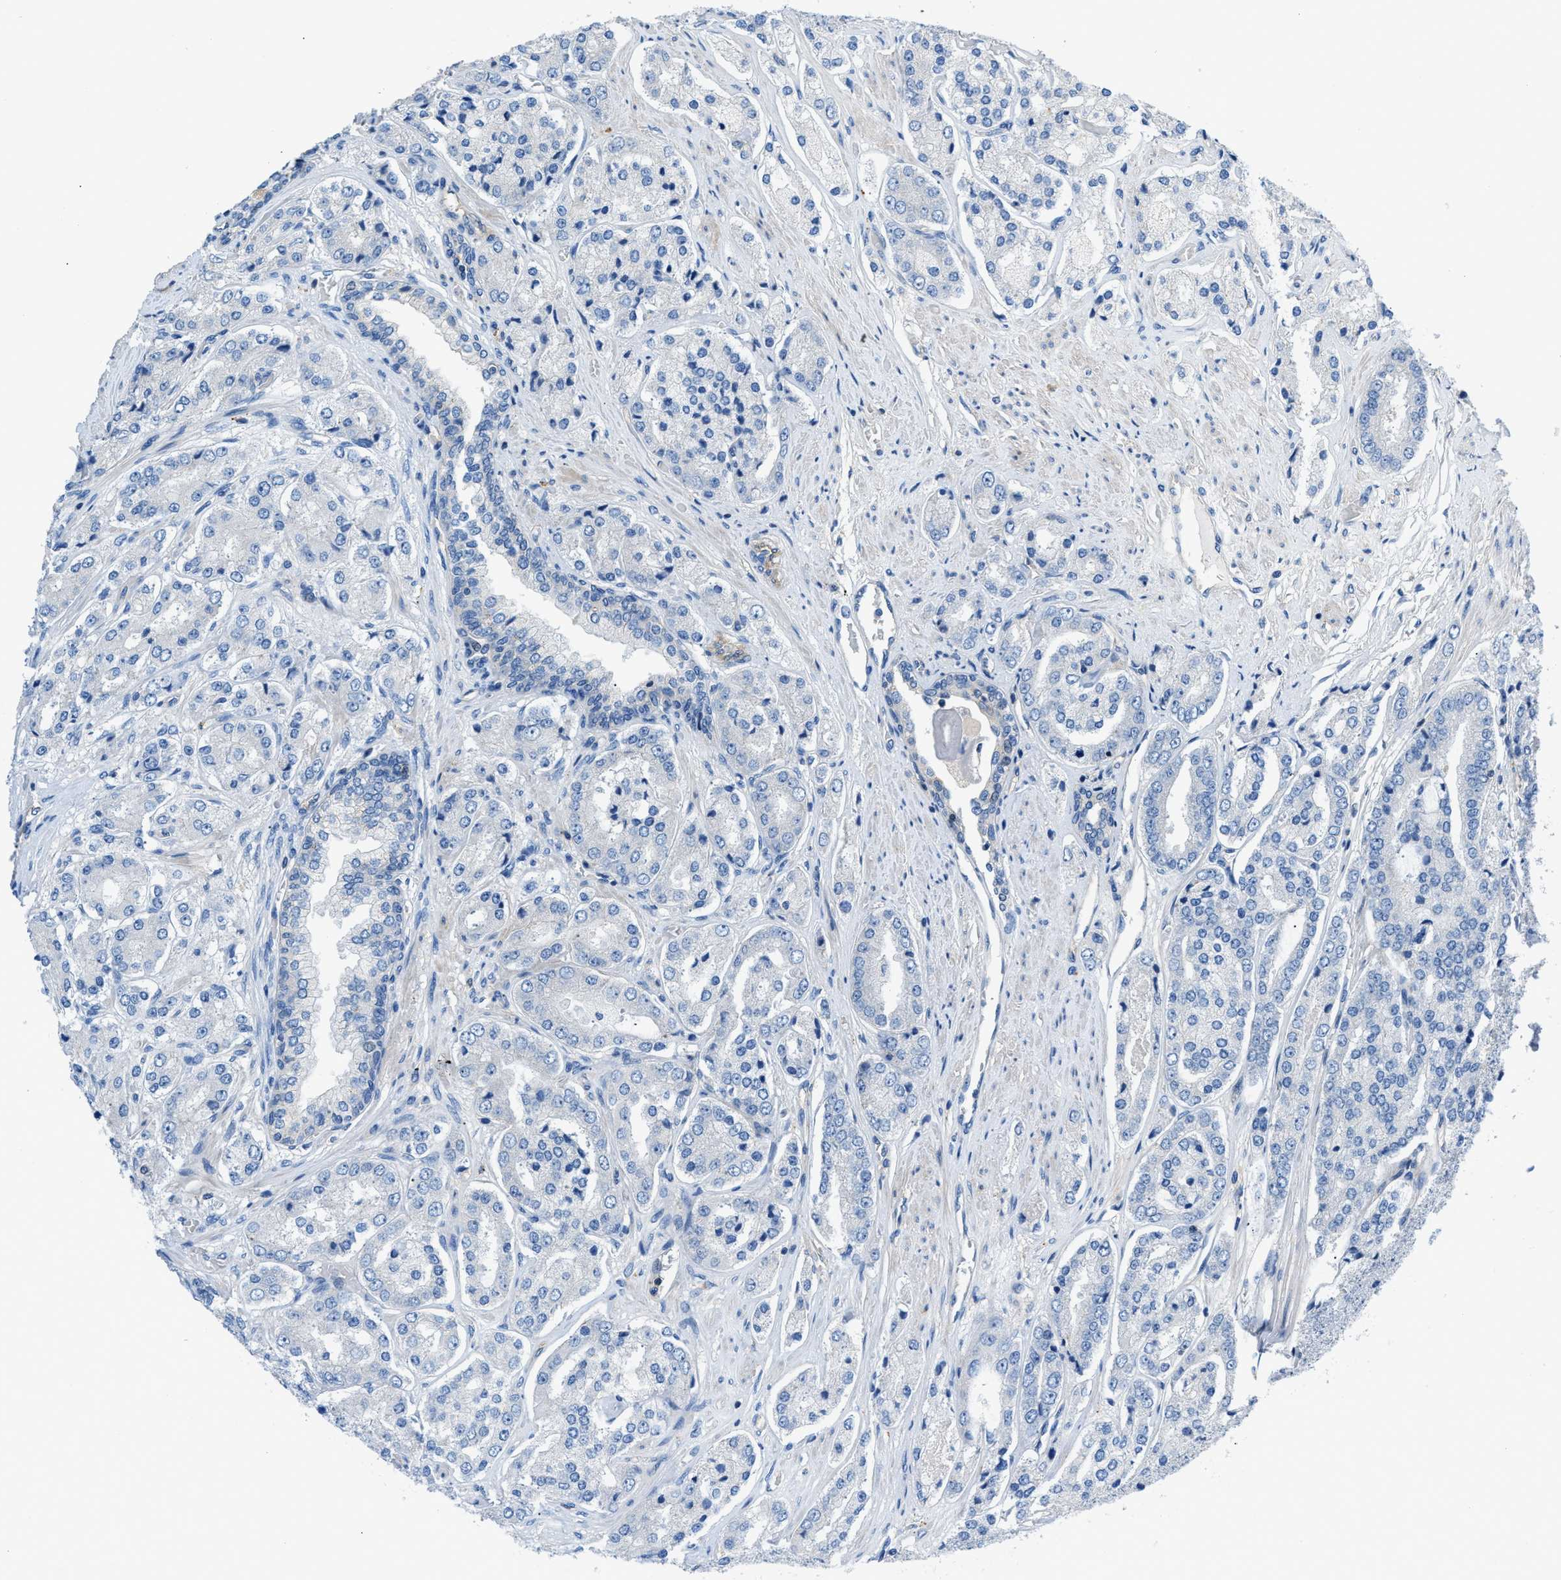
{"staining": {"intensity": "negative", "quantity": "none", "location": "none"}, "tissue": "prostate cancer", "cell_type": "Tumor cells", "image_type": "cancer", "snomed": [{"axis": "morphology", "description": "Adenocarcinoma, High grade"}, {"axis": "topography", "description": "Prostate"}], "caption": "The immunohistochemistry histopathology image has no significant expression in tumor cells of prostate cancer (high-grade adenocarcinoma) tissue.", "gene": "ORAI1", "patient": {"sex": "male", "age": 65}}